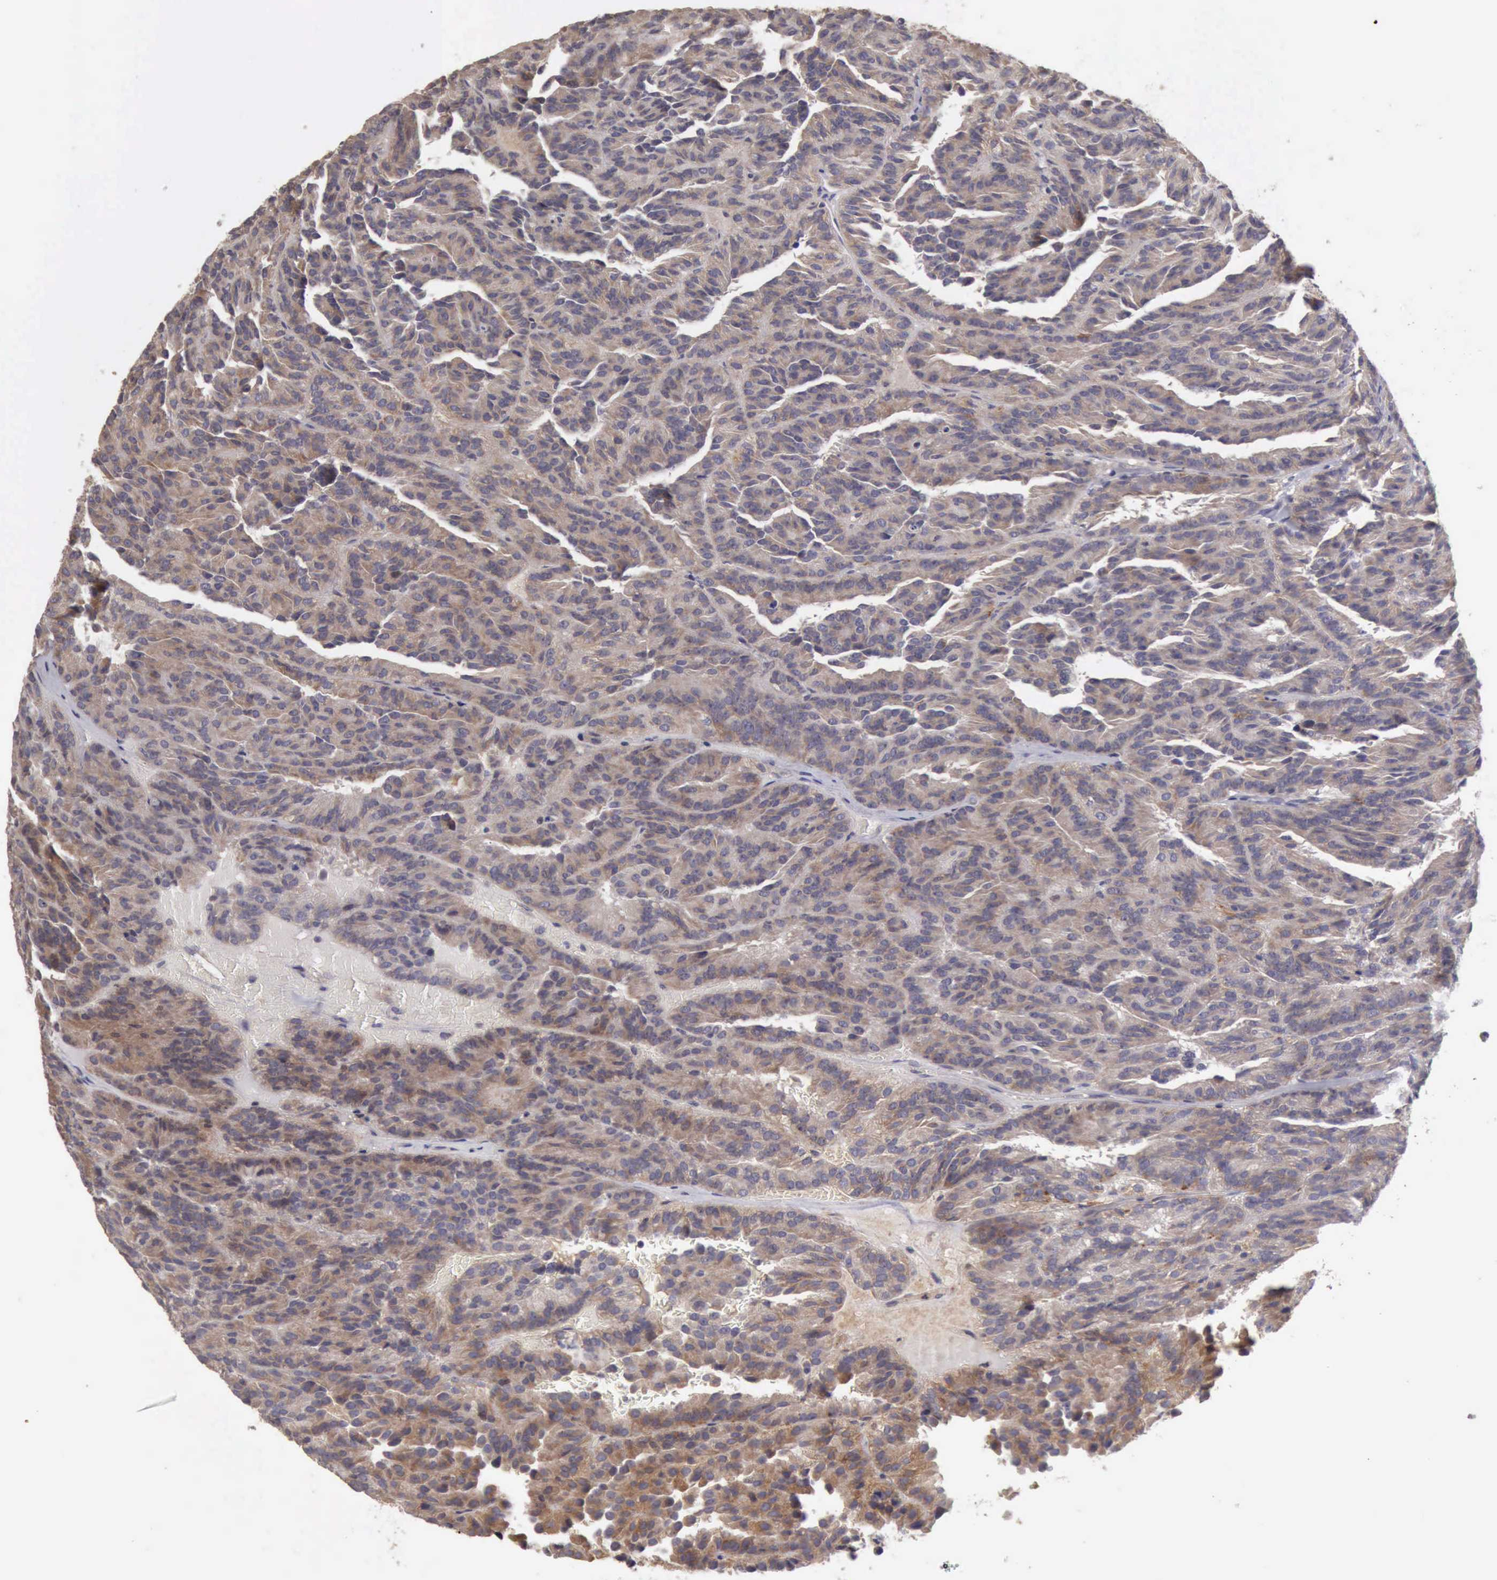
{"staining": {"intensity": "negative", "quantity": "none", "location": "none"}, "tissue": "renal cancer", "cell_type": "Tumor cells", "image_type": "cancer", "snomed": [{"axis": "morphology", "description": "Adenocarcinoma, NOS"}, {"axis": "topography", "description": "Kidney"}], "caption": "Tumor cells show no significant positivity in adenocarcinoma (renal).", "gene": "BMX", "patient": {"sex": "male", "age": 46}}